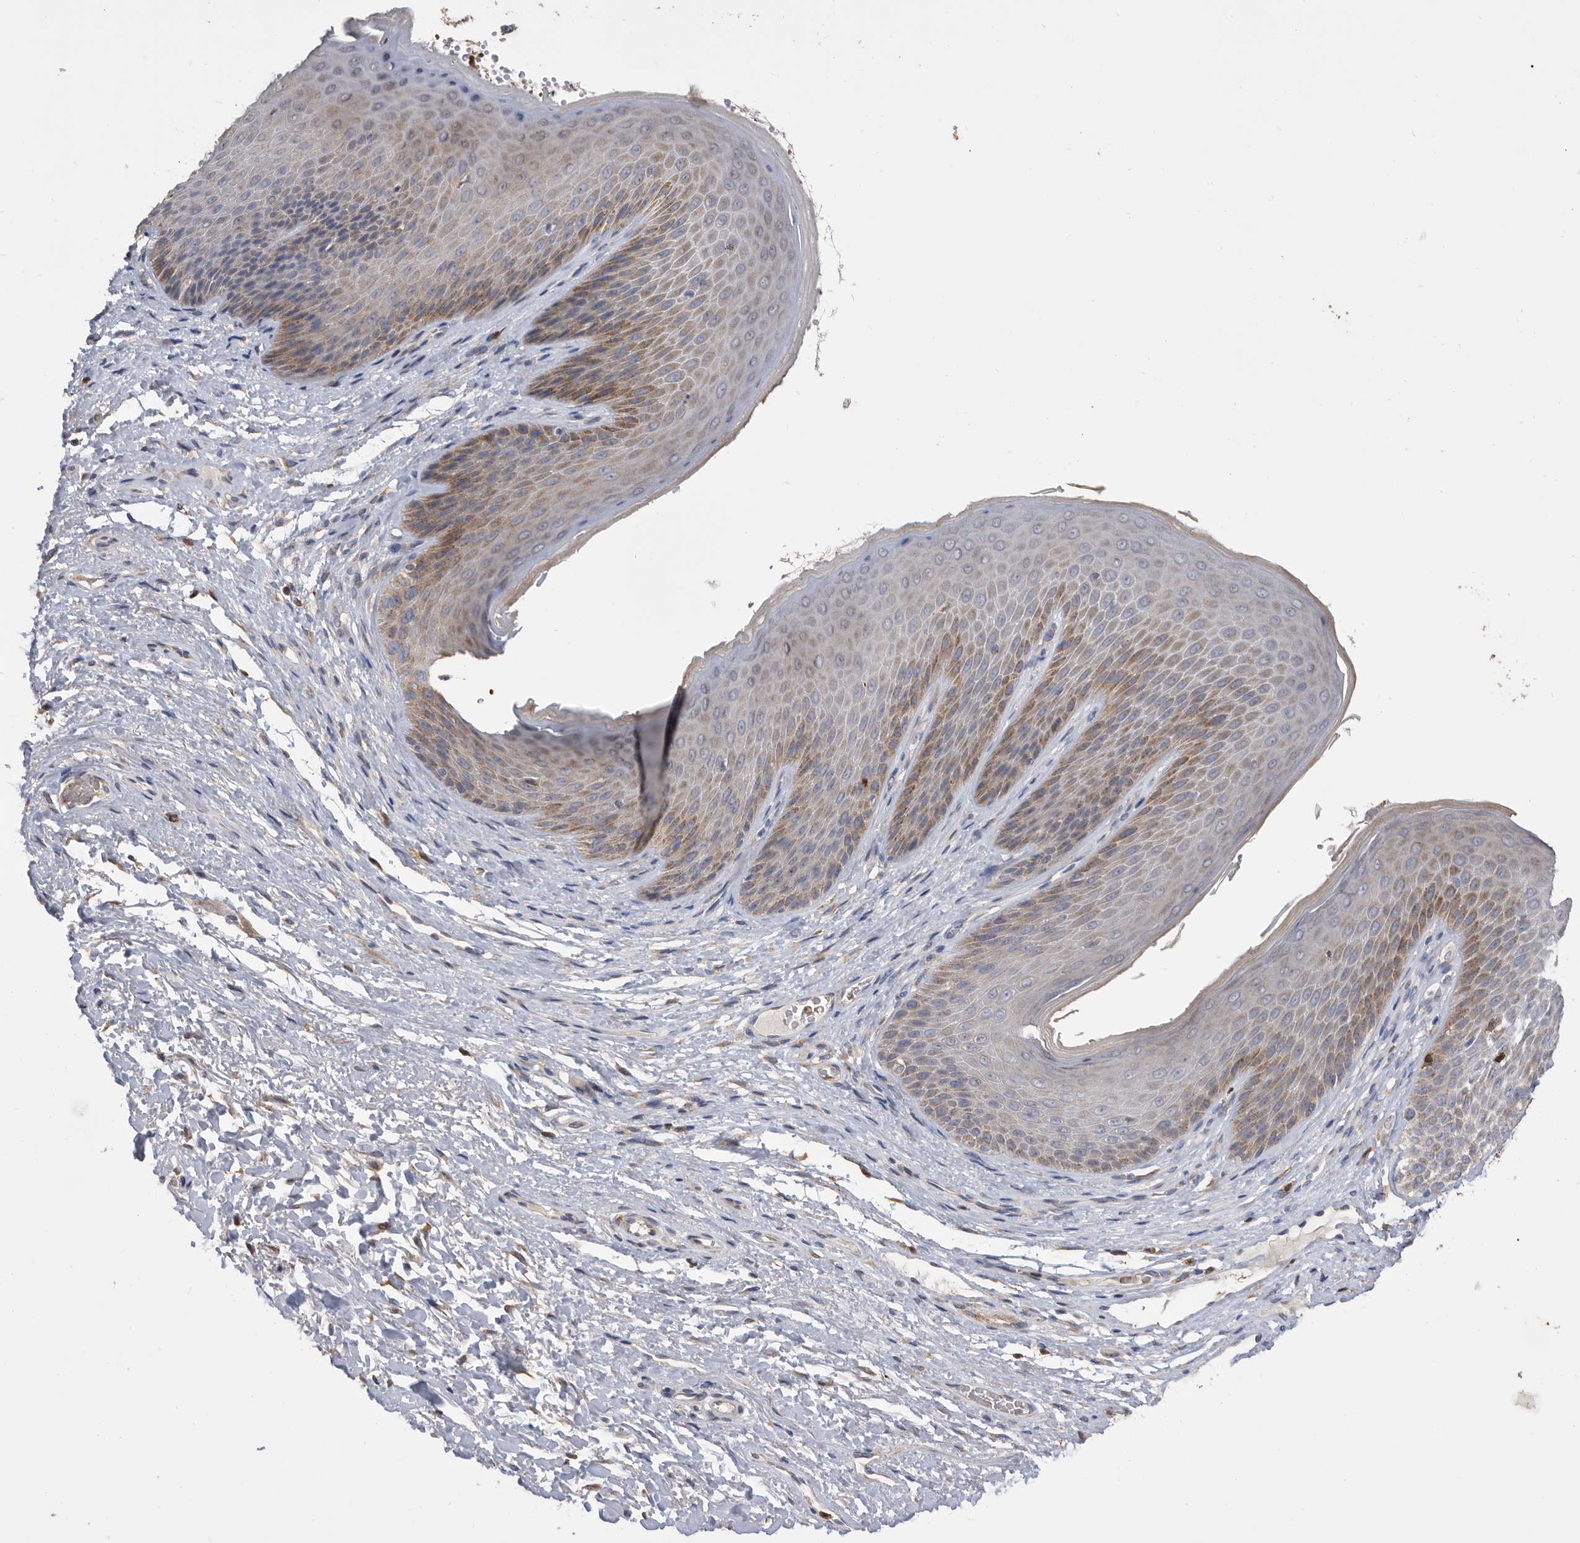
{"staining": {"intensity": "moderate", "quantity": "<25%", "location": "cytoplasmic/membranous"}, "tissue": "skin", "cell_type": "Epidermal cells", "image_type": "normal", "snomed": [{"axis": "morphology", "description": "Normal tissue, NOS"}, {"axis": "topography", "description": "Anal"}], "caption": "Protein staining of normal skin shows moderate cytoplasmic/membranous positivity in approximately <25% of epidermal cells. The staining was performed using DAB (3,3'-diaminobenzidine), with brown indicating positive protein expression. Nuclei are stained blue with hematoxylin.", "gene": "CRISPLD2", "patient": {"sex": "male", "age": 74}}